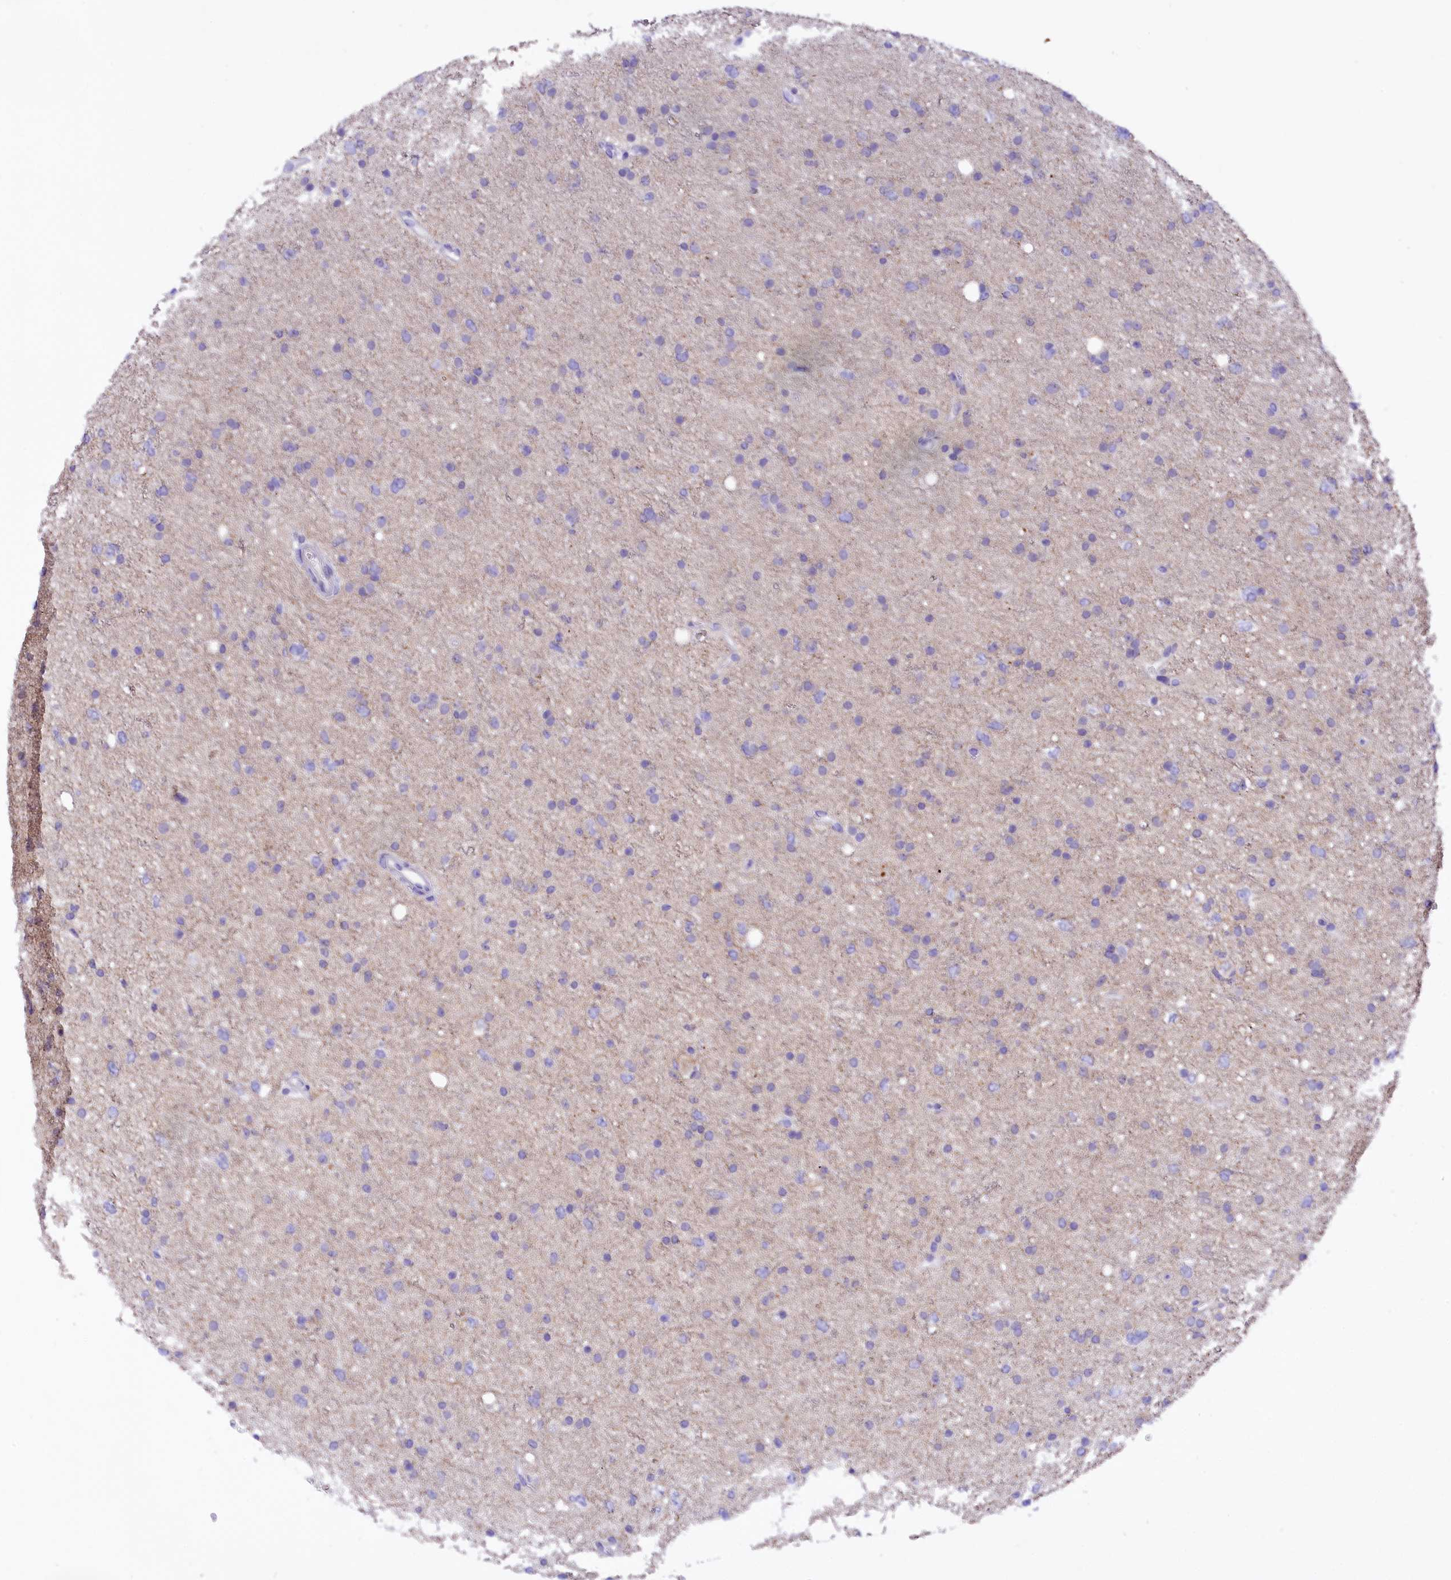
{"staining": {"intensity": "negative", "quantity": "none", "location": "none"}, "tissue": "glioma", "cell_type": "Tumor cells", "image_type": "cancer", "snomed": [{"axis": "morphology", "description": "Glioma, malignant, Low grade"}, {"axis": "topography", "description": "Cerebral cortex"}], "caption": "An IHC image of low-grade glioma (malignant) is shown. There is no staining in tumor cells of low-grade glioma (malignant).", "gene": "COL6A5", "patient": {"sex": "female", "age": 39}}